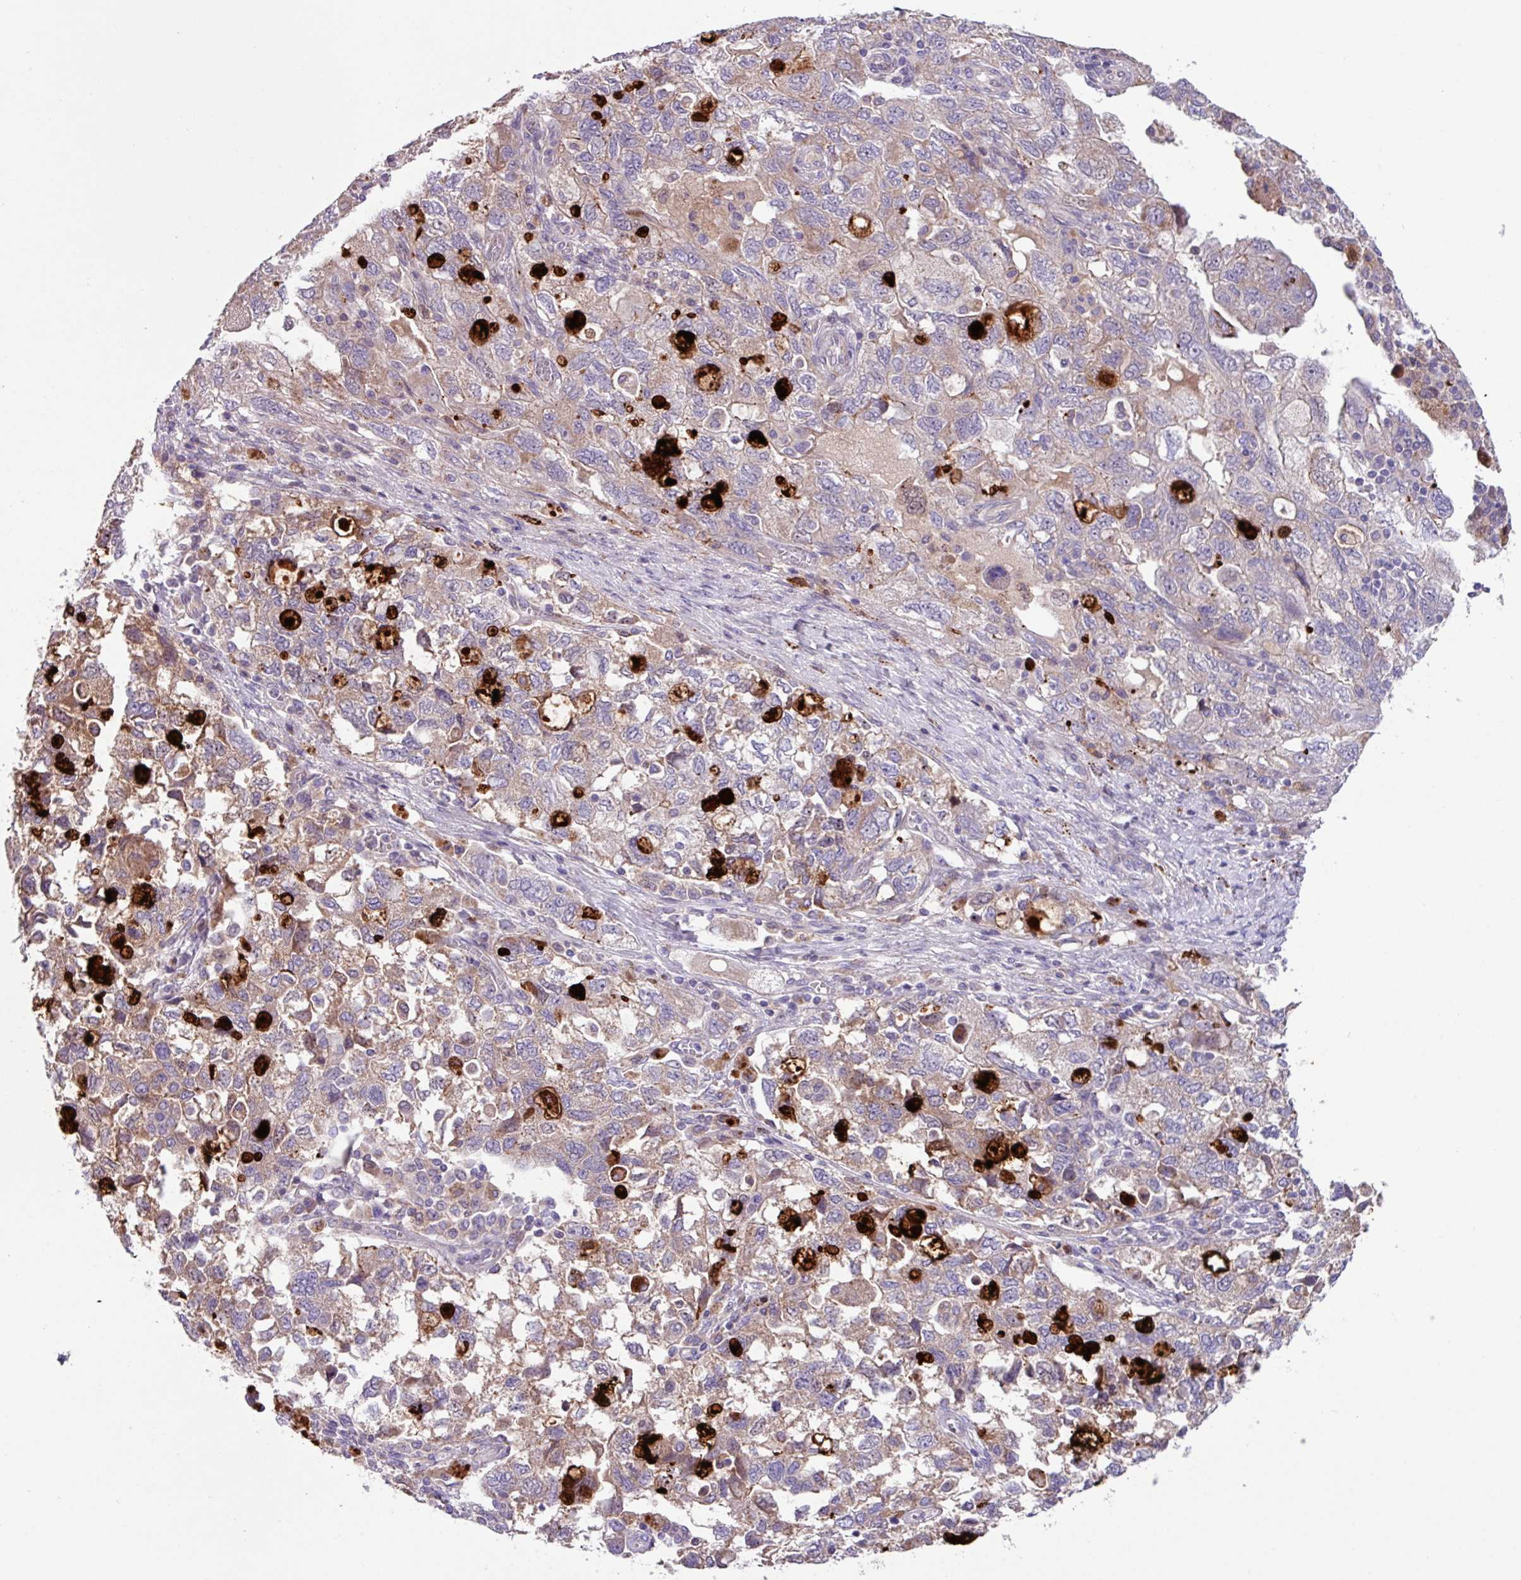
{"staining": {"intensity": "weak", "quantity": "<25%", "location": "cytoplasmic/membranous"}, "tissue": "ovarian cancer", "cell_type": "Tumor cells", "image_type": "cancer", "snomed": [{"axis": "morphology", "description": "Carcinoma, NOS"}, {"axis": "morphology", "description": "Cystadenocarcinoma, serous, NOS"}, {"axis": "topography", "description": "Ovary"}], "caption": "The histopathology image displays no staining of tumor cells in carcinoma (ovarian).", "gene": "IQCJ", "patient": {"sex": "female", "age": 69}}